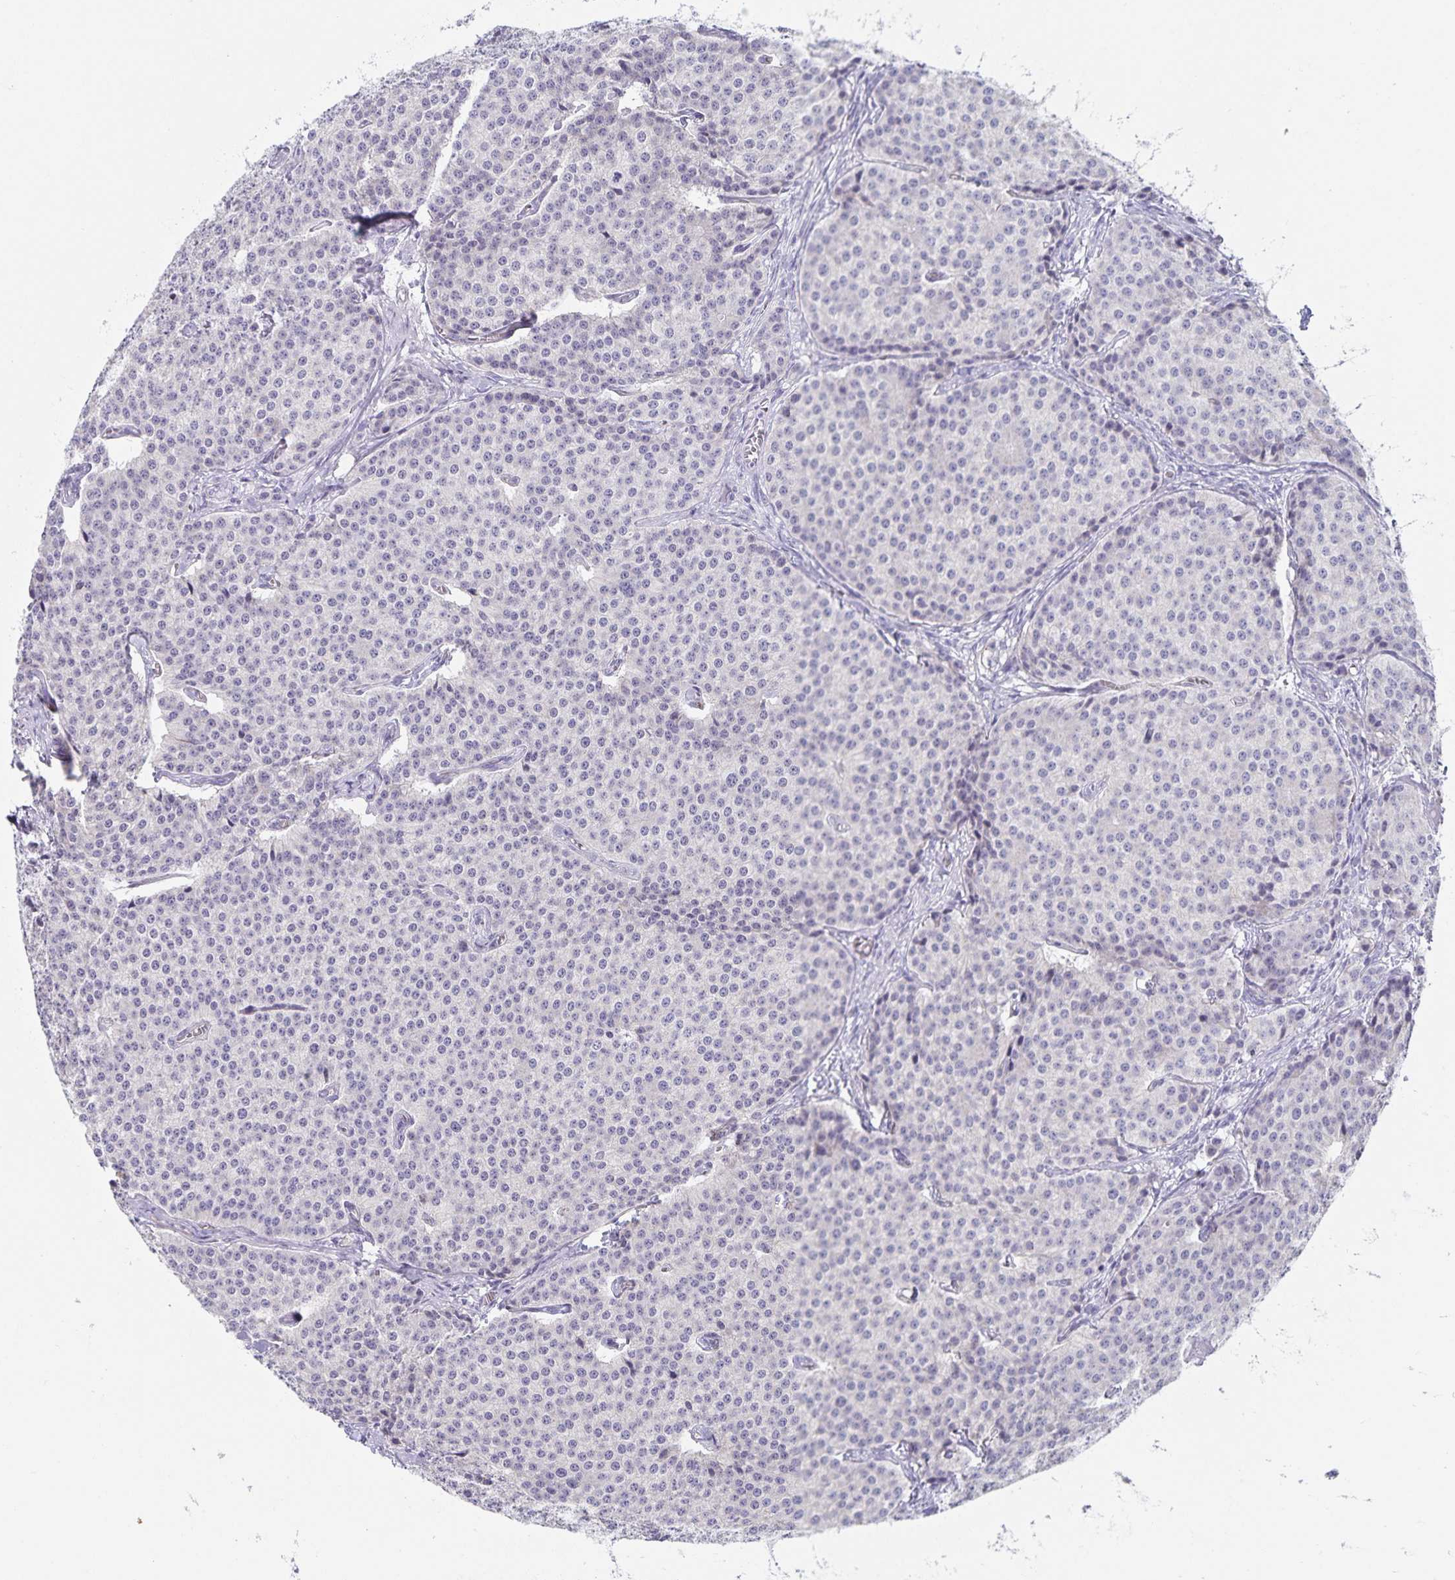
{"staining": {"intensity": "negative", "quantity": "none", "location": "none"}, "tissue": "carcinoid", "cell_type": "Tumor cells", "image_type": "cancer", "snomed": [{"axis": "morphology", "description": "Carcinoid, malignant, NOS"}, {"axis": "topography", "description": "Small intestine"}], "caption": "Immunohistochemistry (IHC) histopathology image of carcinoid (malignant) stained for a protein (brown), which shows no staining in tumor cells. (Stains: DAB IHC with hematoxylin counter stain, Microscopy: brightfield microscopy at high magnification).", "gene": "SYNM", "patient": {"sex": "female", "age": 64}}